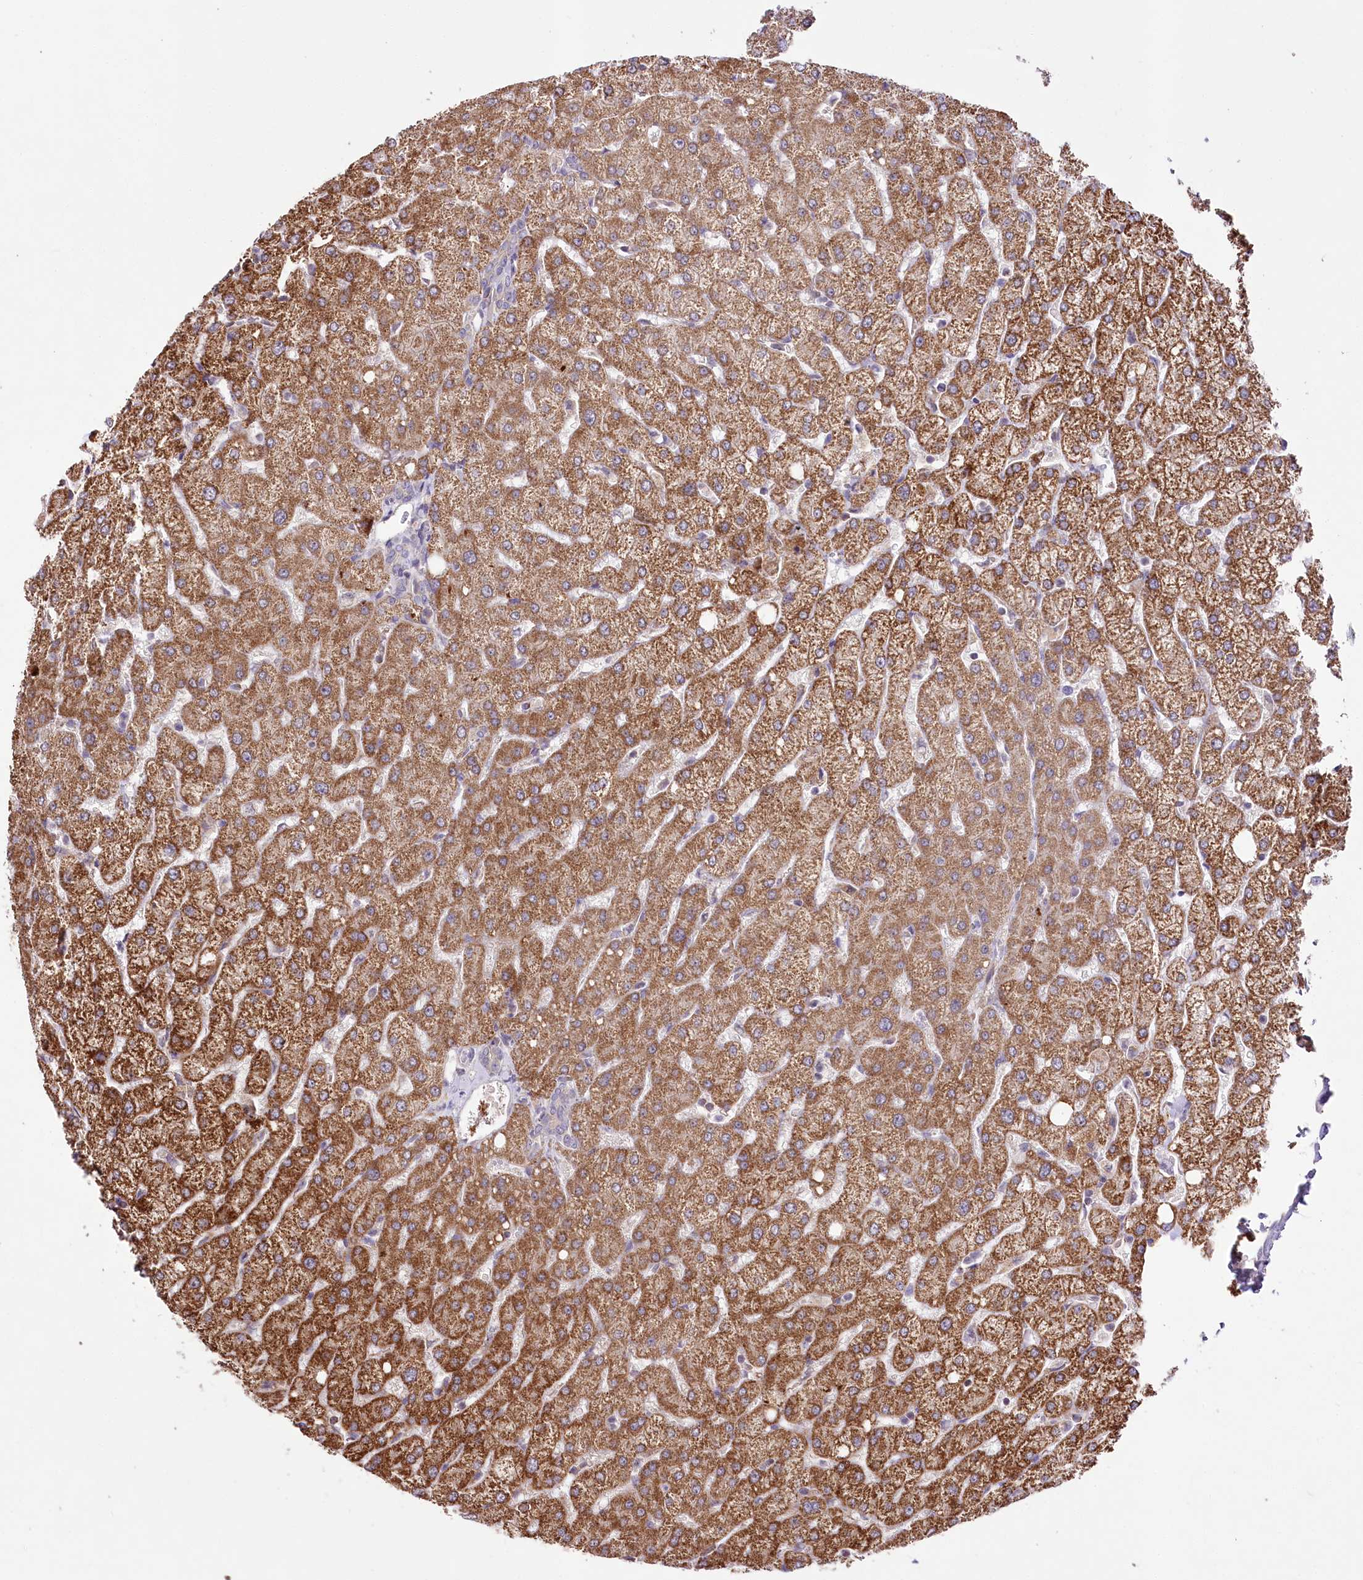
{"staining": {"intensity": "negative", "quantity": "none", "location": "none"}, "tissue": "liver", "cell_type": "Cholangiocytes", "image_type": "normal", "snomed": [{"axis": "morphology", "description": "Normal tissue, NOS"}, {"axis": "topography", "description": "Liver"}], "caption": "This is an immunohistochemistry image of benign human liver. There is no staining in cholangiocytes.", "gene": "ATE1", "patient": {"sex": "female", "age": 54}}